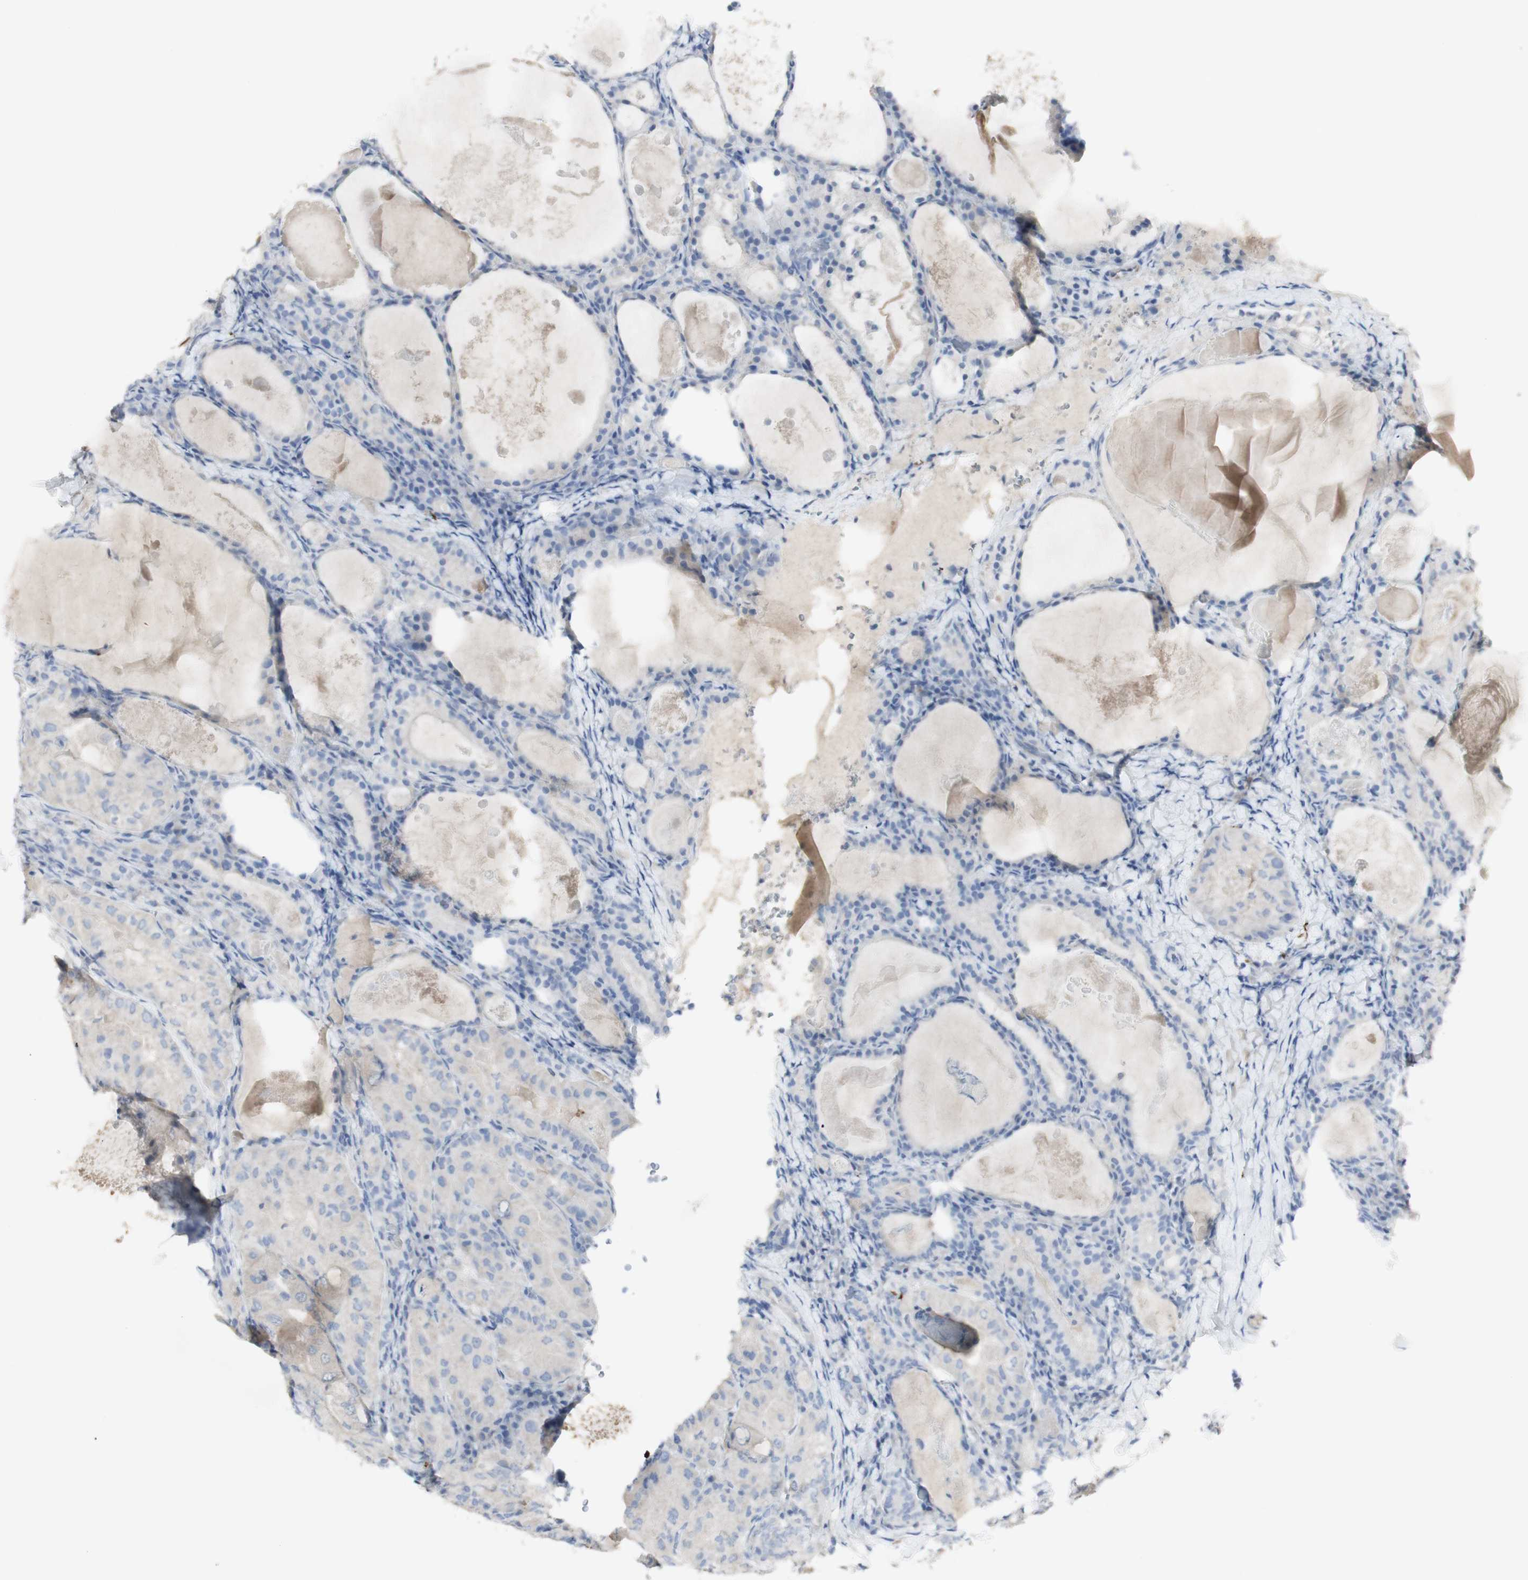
{"staining": {"intensity": "negative", "quantity": "none", "location": "none"}, "tissue": "thyroid cancer", "cell_type": "Tumor cells", "image_type": "cancer", "snomed": [{"axis": "morphology", "description": "Papillary adenocarcinoma, NOS"}, {"axis": "topography", "description": "Thyroid gland"}], "caption": "Immunohistochemistry (IHC) of human thyroid cancer (papillary adenocarcinoma) exhibits no expression in tumor cells.", "gene": "CD207", "patient": {"sex": "female", "age": 42}}